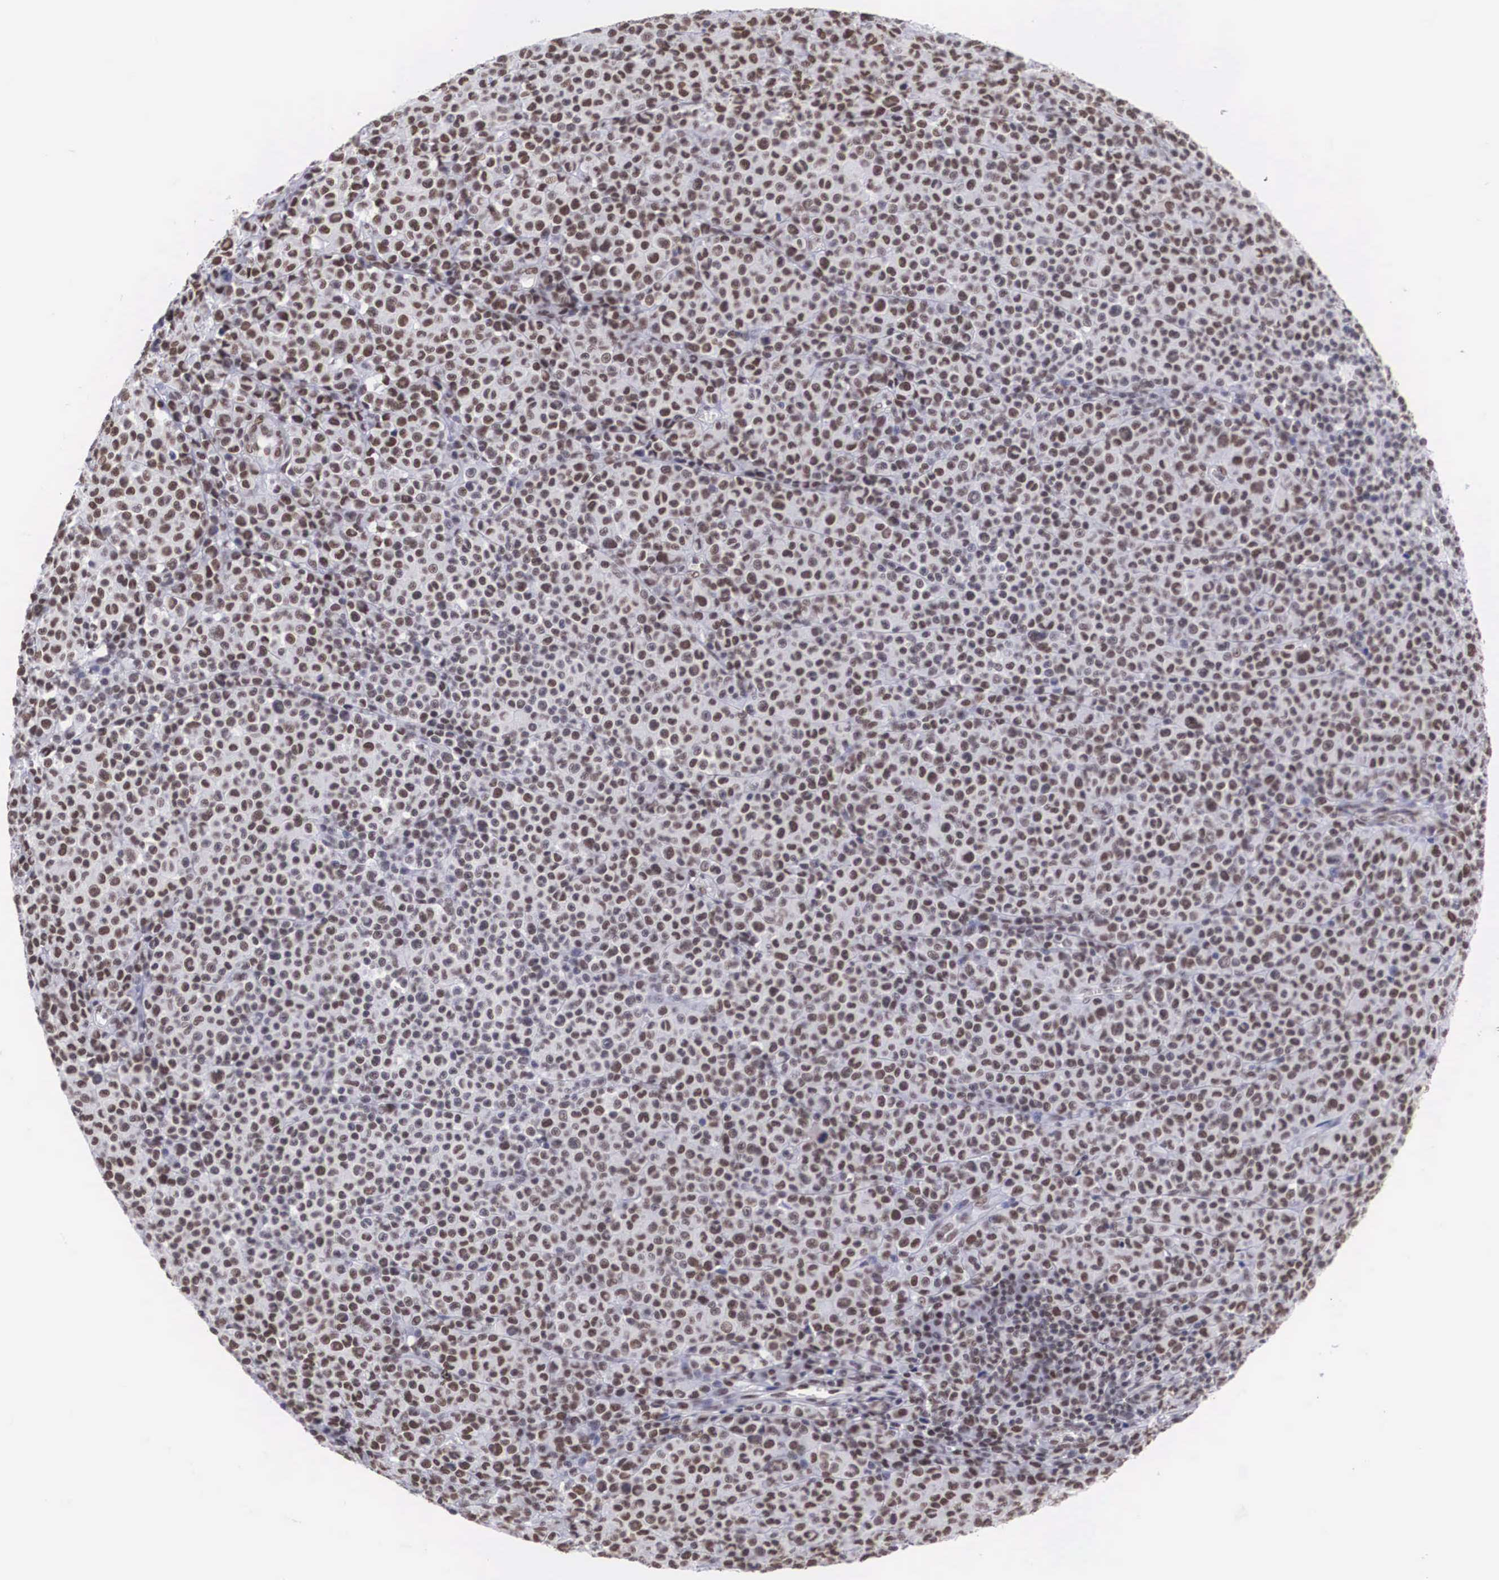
{"staining": {"intensity": "weak", "quantity": ">75%", "location": "nuclear"}, "tissue": "melanoma", "cell_type": "Tumor cells", "image_type": "cancer", "snomed": [{"axis": "morphology", "description": "Malignant melanoma, Metastatic site"}, {"axis": "topography", "description": "Skin"}], "caption": "Immunohistochemistry micrograph of neoplastic tissue: malignant melanoma (metastatic site) stained using IHC exhibits low levels of weak protein expression localized specifically in the nuclear of tumor cells, appearing as a nuclear brown color.", "gene": "CSTF2", "patient": {"sex": "male", "age": 32}}